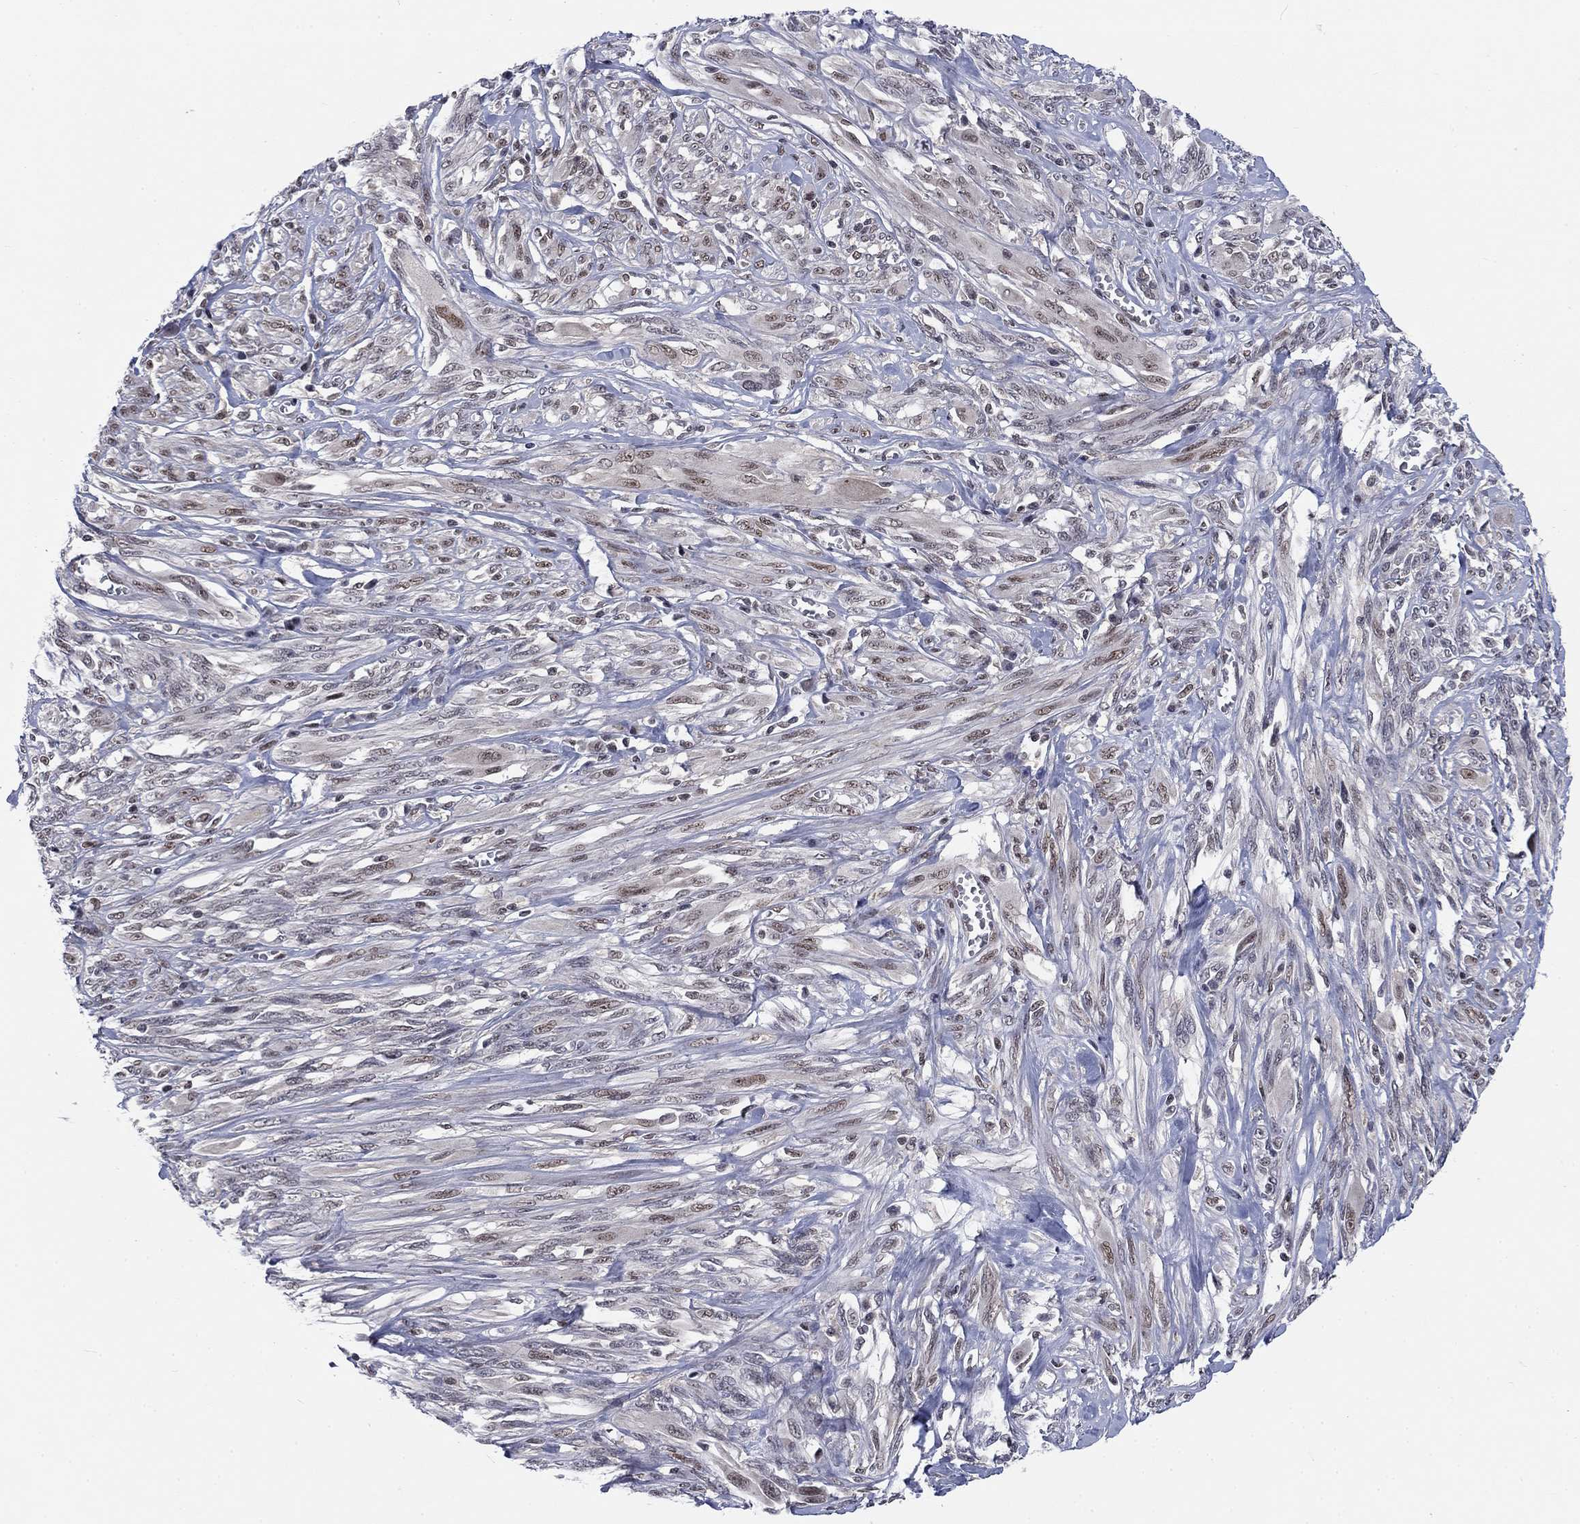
{"staining": {"intensity": "negative", "quantity": "none", "location": "none"}, "tissue": "melanoma", "cell_type": "Tumor cells", "image_type": "cancer", "snomed": [{"axis": "morphology", "description": "Malignant melanoma, NOS"}, {"axis": "topography", "description": "Skin"}], "caption": "Tumor cells are negative for brown protein staining in melanoma.", "gene": "FYTTD1", "patient": {"sex": "female", "age": 91}}